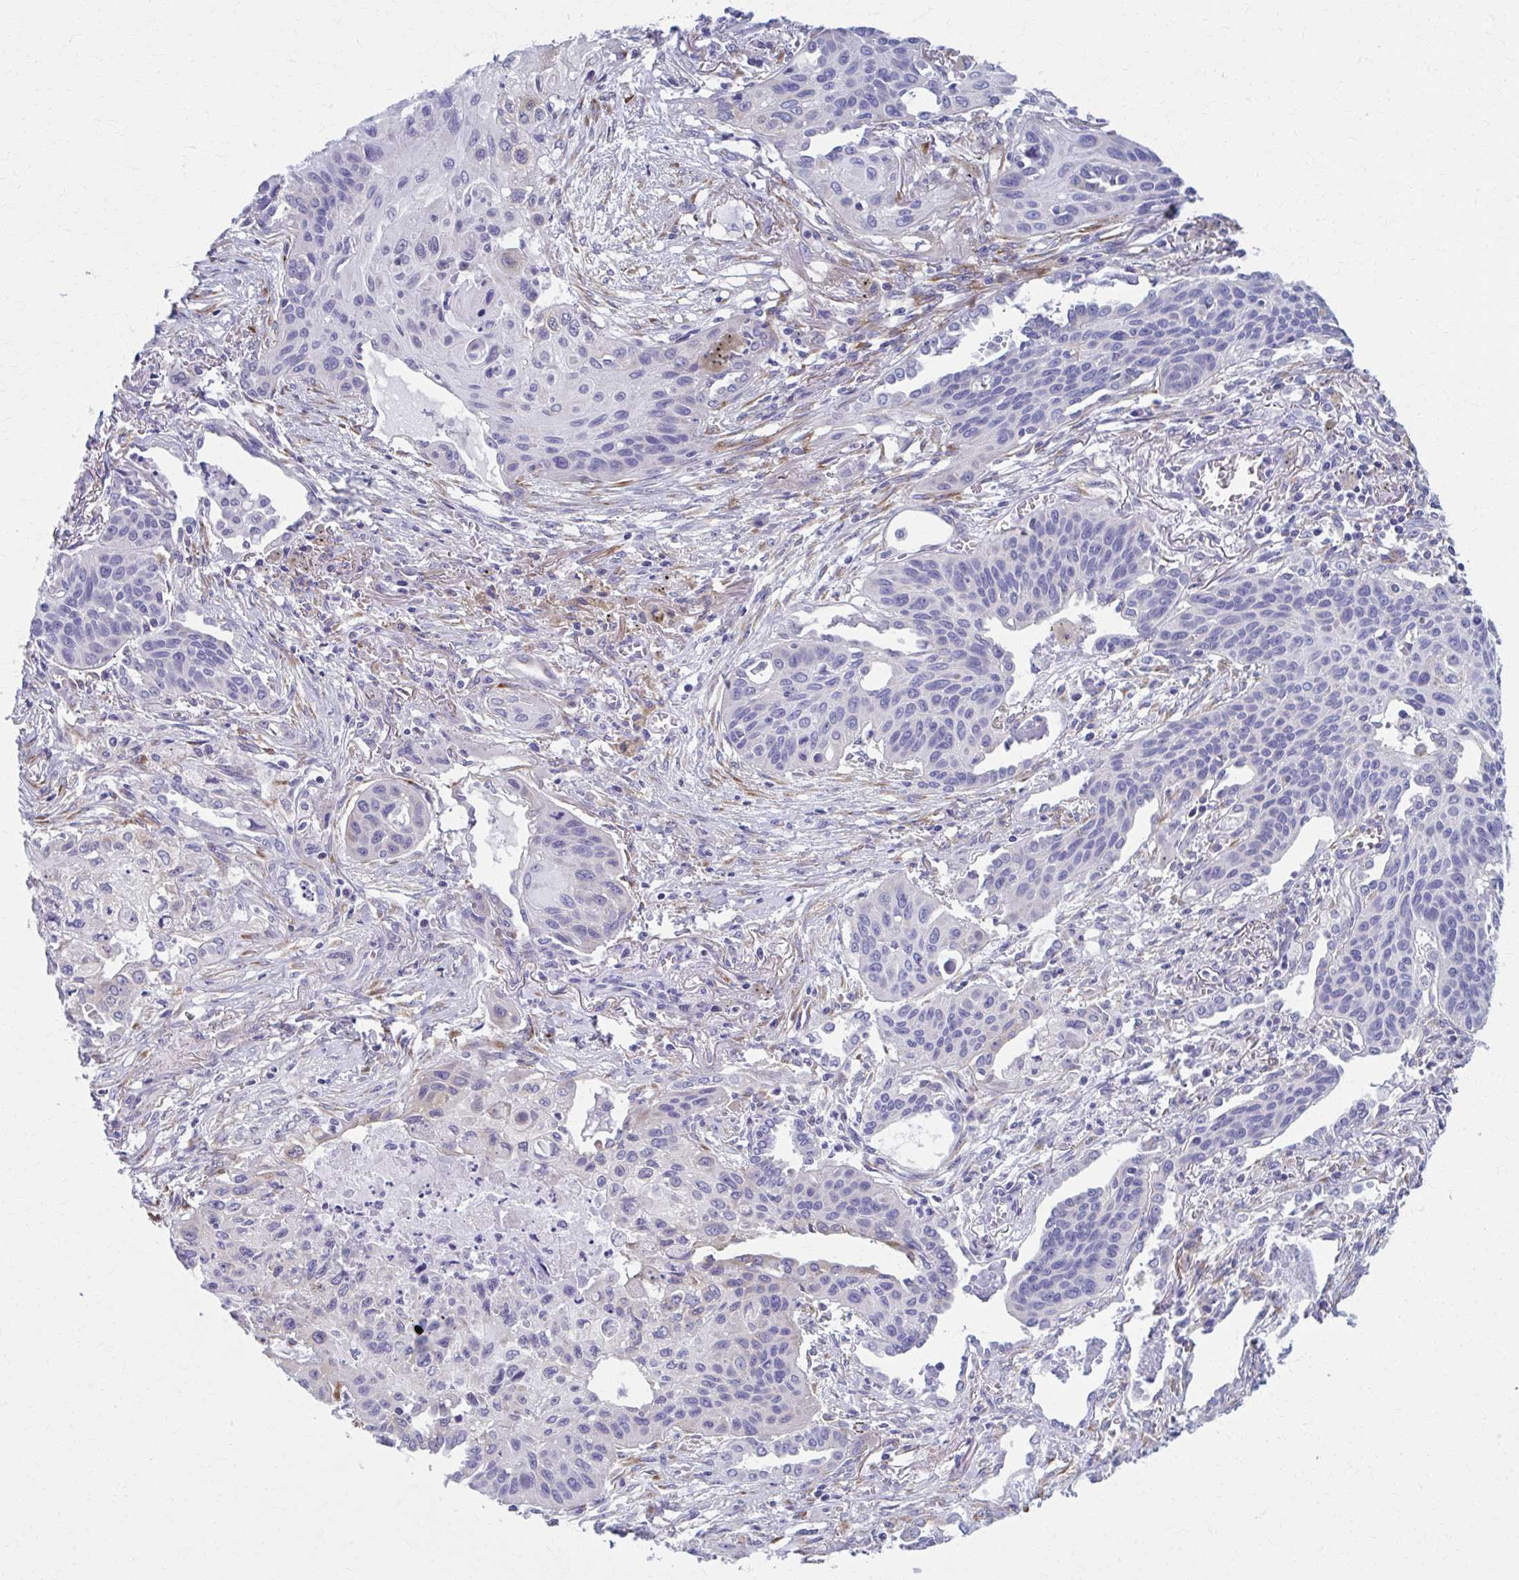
{"staining": {"intensity": "weak", "quantity": "<25%", "location": "cytoplasmic/membranous"}, "tissue": "lung cancer", "cell_type": "Tumor cells", "image_type": "cancer", "snomed": [{"axis": "morphology", "description": "Squamous cell carcinoma, NOS"}, {"axis": "topography", "description": "Lung"}], "caption": "Protein analysis of lung cancer (squamous cell carcinoma) displays no significant positivity in tumor cells. (IHC, brightfield microscopy, high magnification).", "gene": "SPATS2L", "patient": {"sex": "male", "age": 71}}